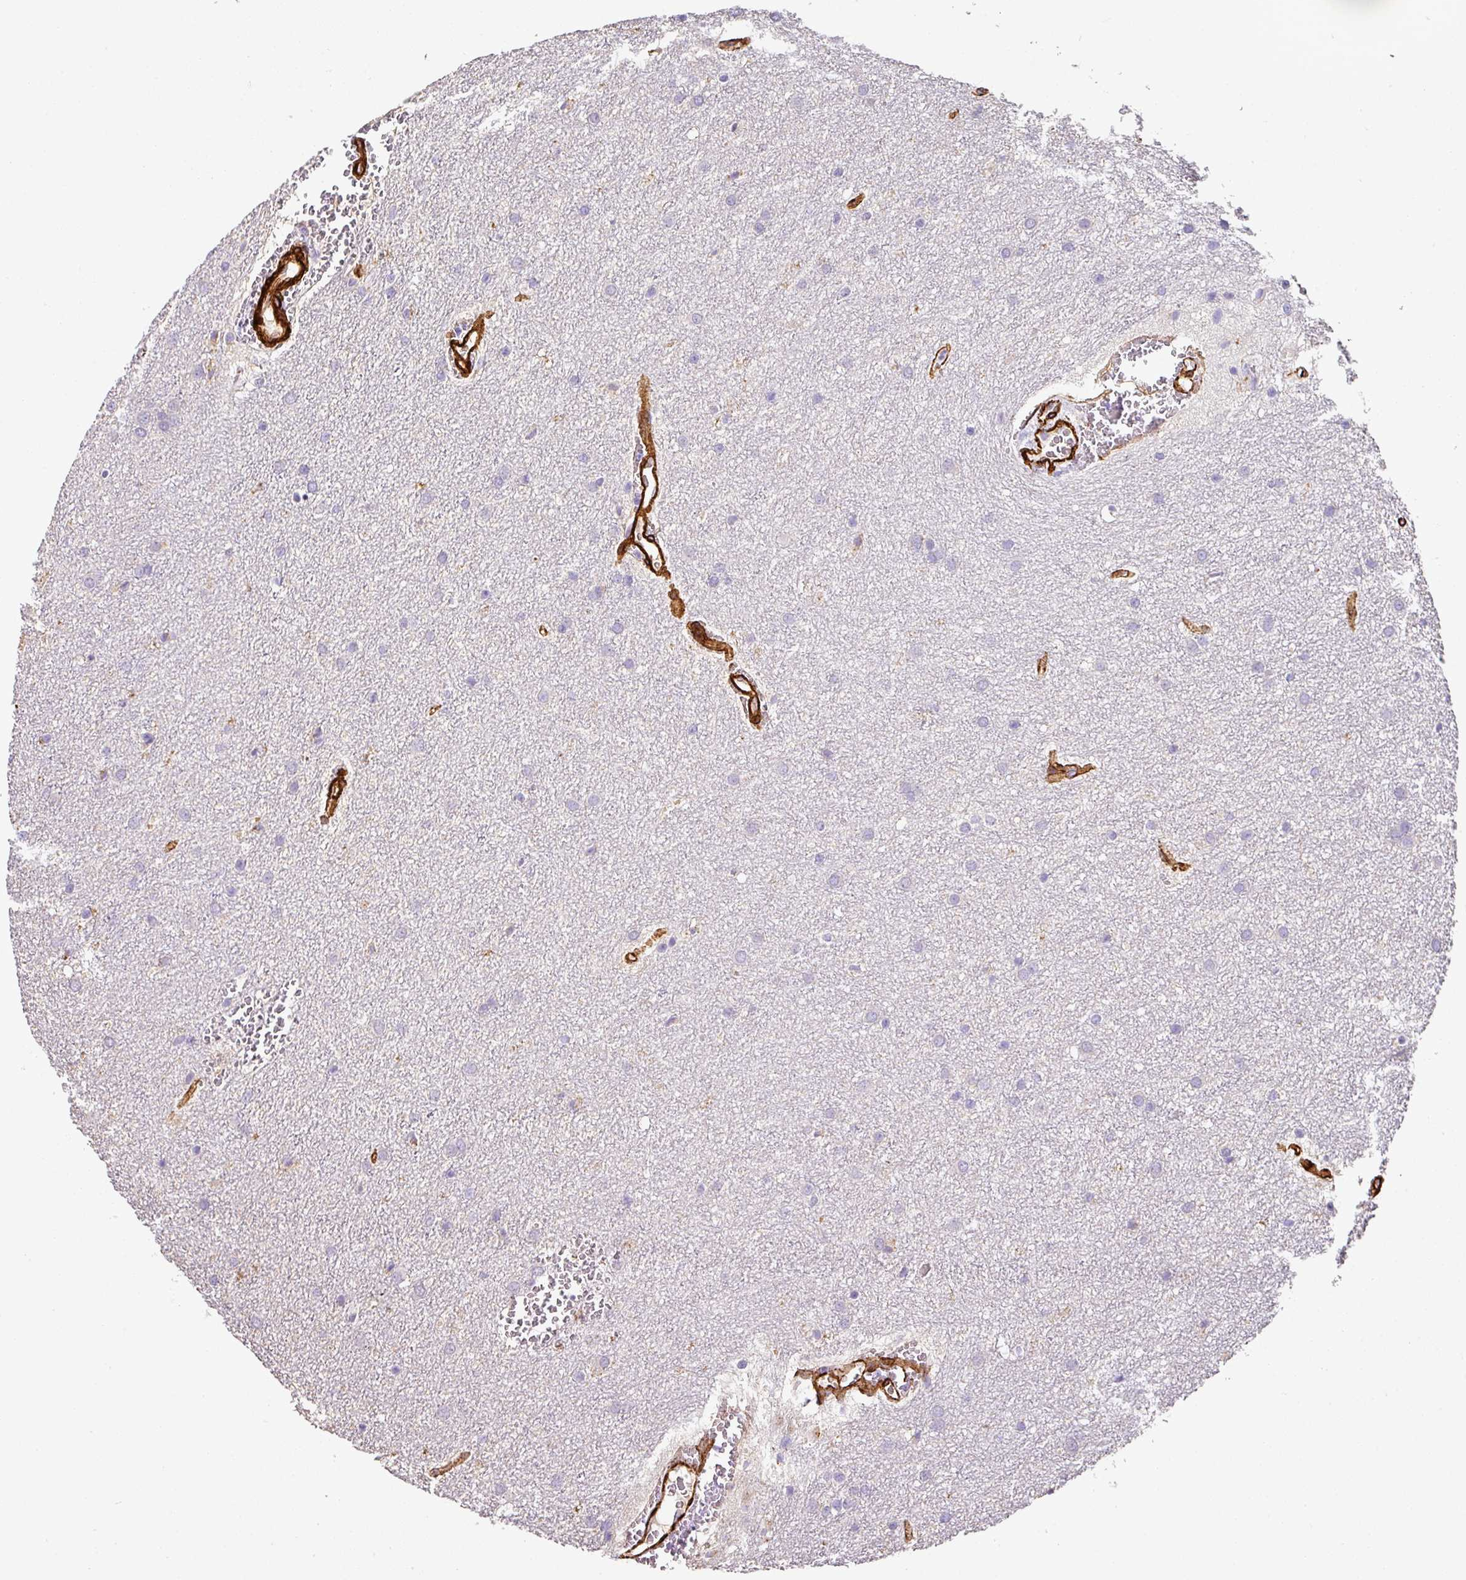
{"staining": {"intensity": "negative", "quantity": "none", "location": "none"}, "tissue": "glioma", "cell_type": "Tumor cells", "image_type": "cancer", "snomed": [{"axis": "morphology", "description": "Glioma, malignant, Low grade"}, {"axis": "topography", "description": "Cerebellum"}], "caption": "Glioma was stained to show a protein in brown. There is no significant staining in tumor cells.", "gene": "SLC25A17", "patient": {"sex": "female", "age": 5}}